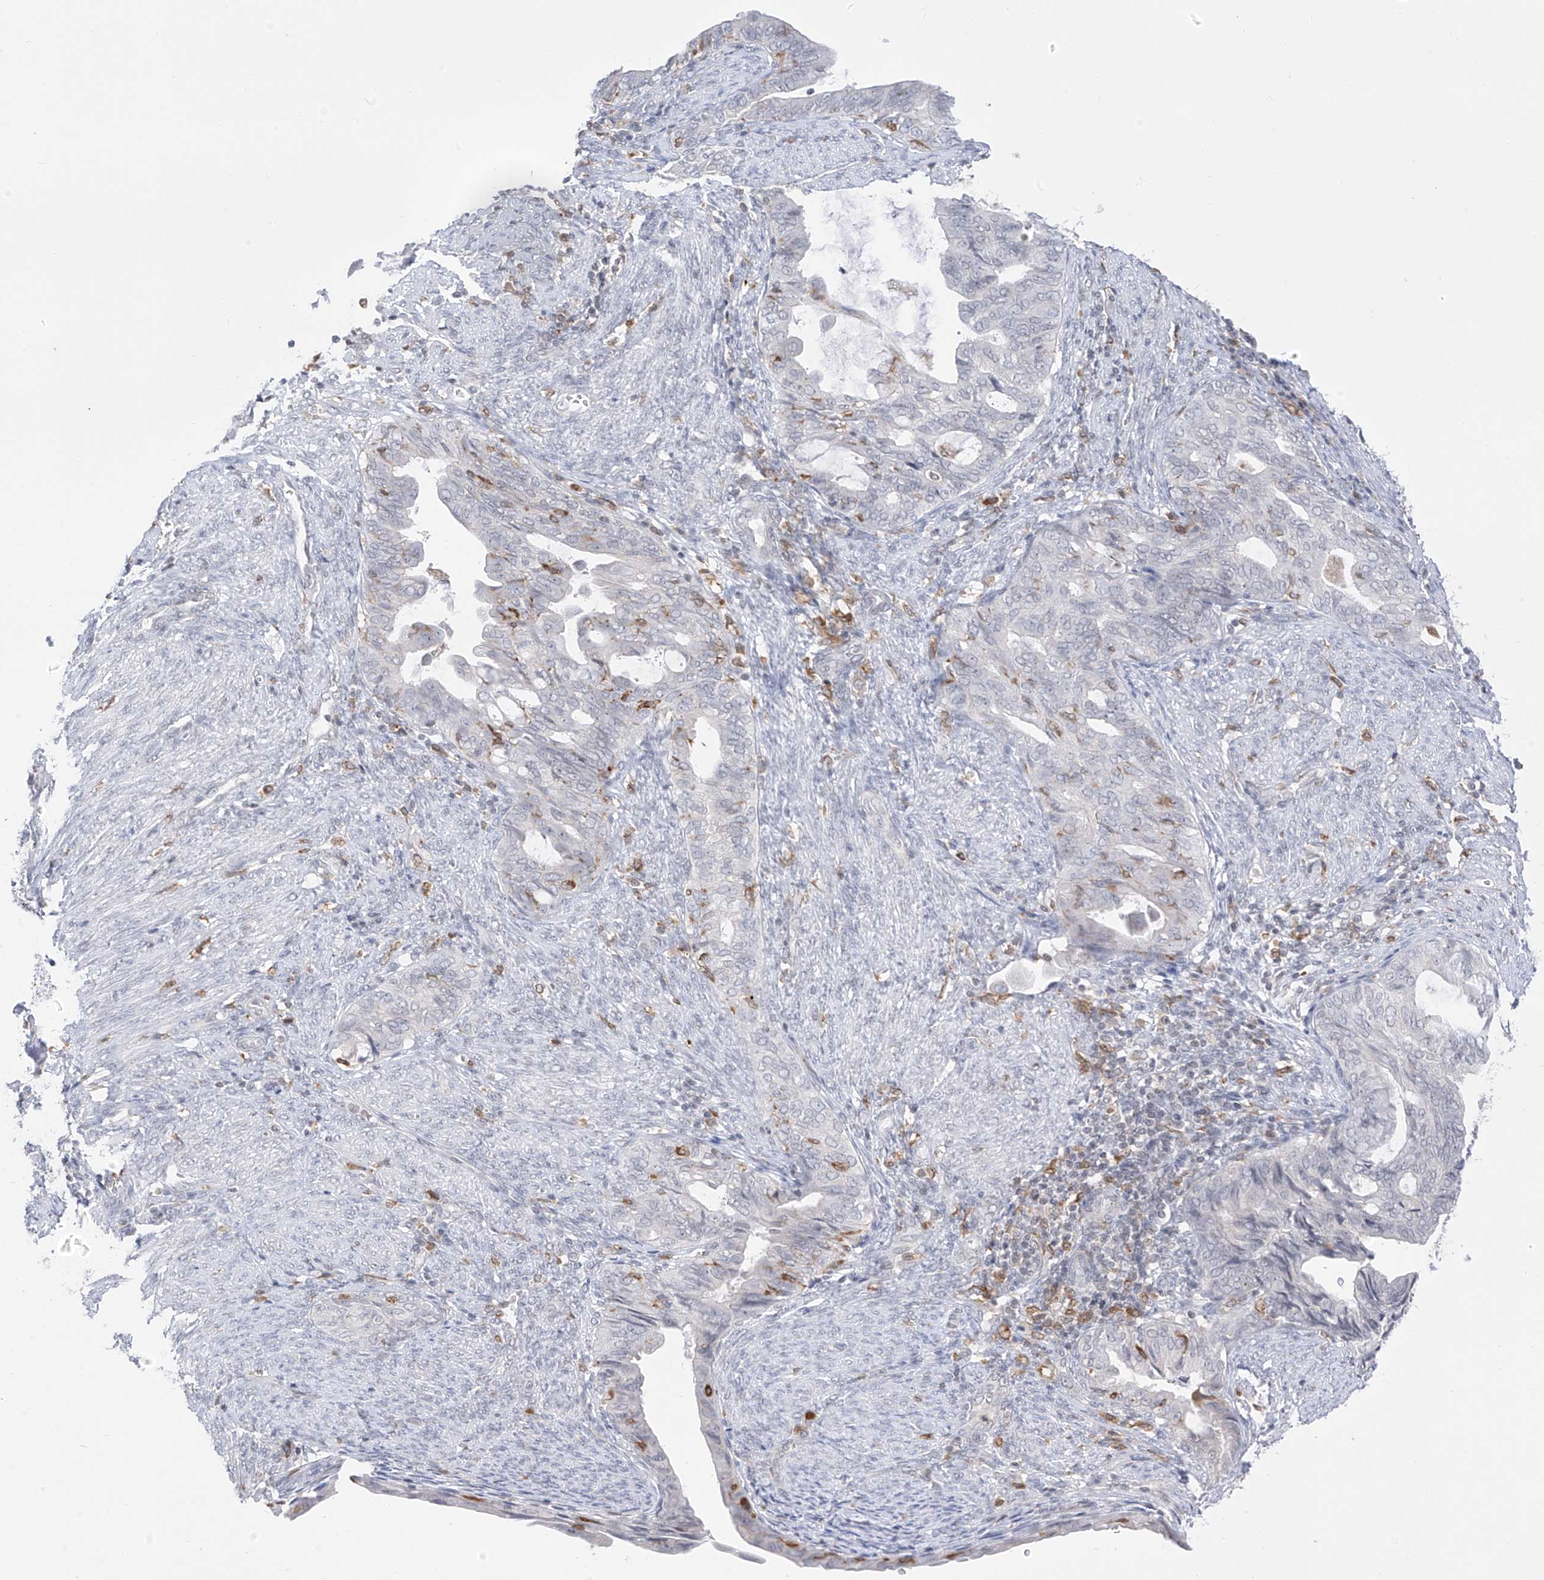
{"staining": {"intensity": "negative", "quantity": "none", "location": "none"}, "tissue": "endometrial cancer", "cell_type": "Tumor cells", "image_type": "cancer", "snomed": [{"axis": "morphology", "description": "Adenocarcinoma, NOS"}, {"axis": "topography", "description": "Endometrium"}], "caption": "Protein analysis of endometrial adenocarcinoma demonstrates no significant staining in tumor cells.", "gene": "TBXAS1", "patient": {"sex": "female", "age": 86}}